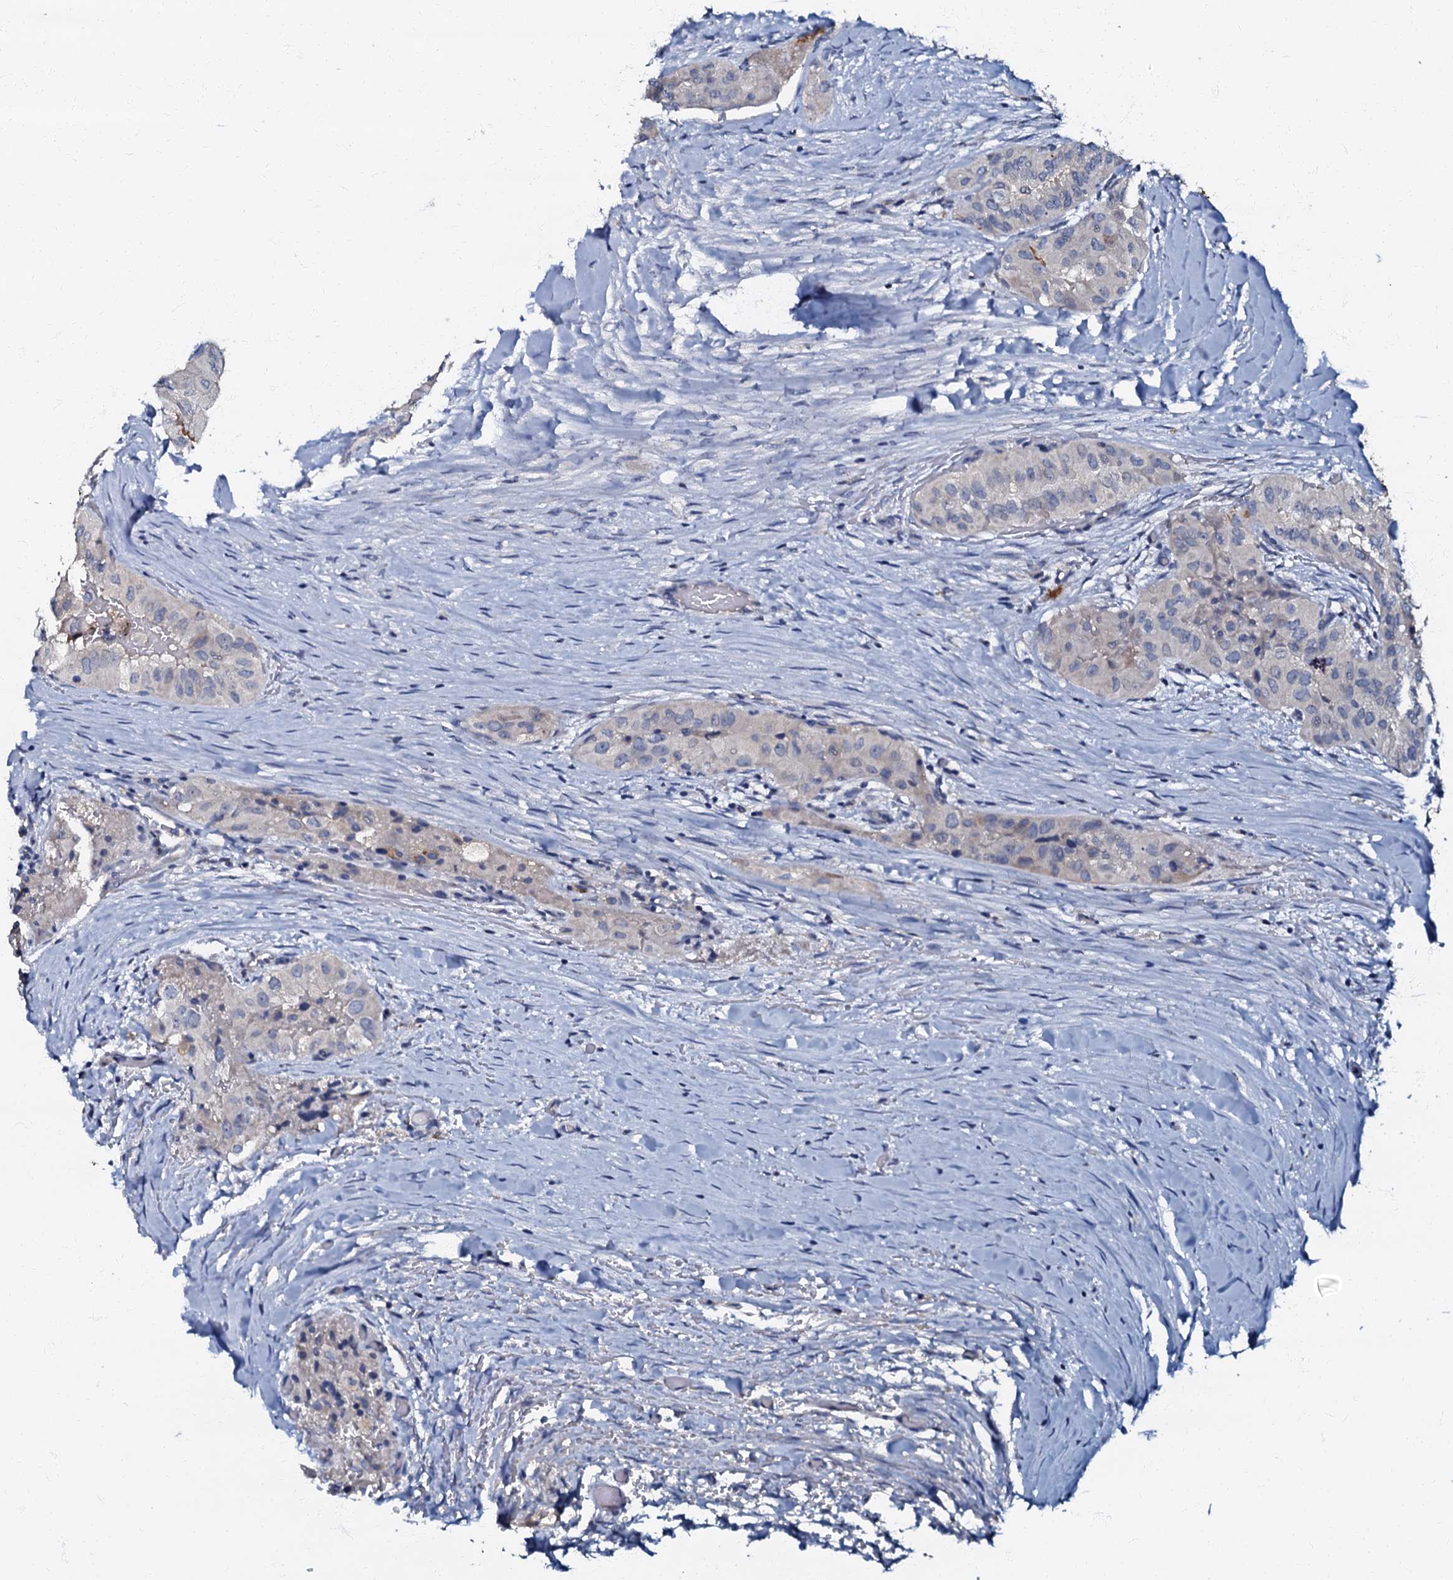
{"staining": {"intensity": "negative", "quantity": "none", "location": "none"}, "tissue": "thyroid cancer", "cell_type": "Tumor cells", "image_type": "cancer", "snomed": [{"axis": "morphology", "description": "Papillary adenocarcinoma, NOS"}, {"axis": "topography", "description": "Thyroid gland"}], "caption": "This is a photomicrograph of IHC staining of thyroid papillary adenocarcinoma, which shows no positivity in tumor cells.", "gene": "OLAH", "patient": {"sex": "female", "age": 59}}